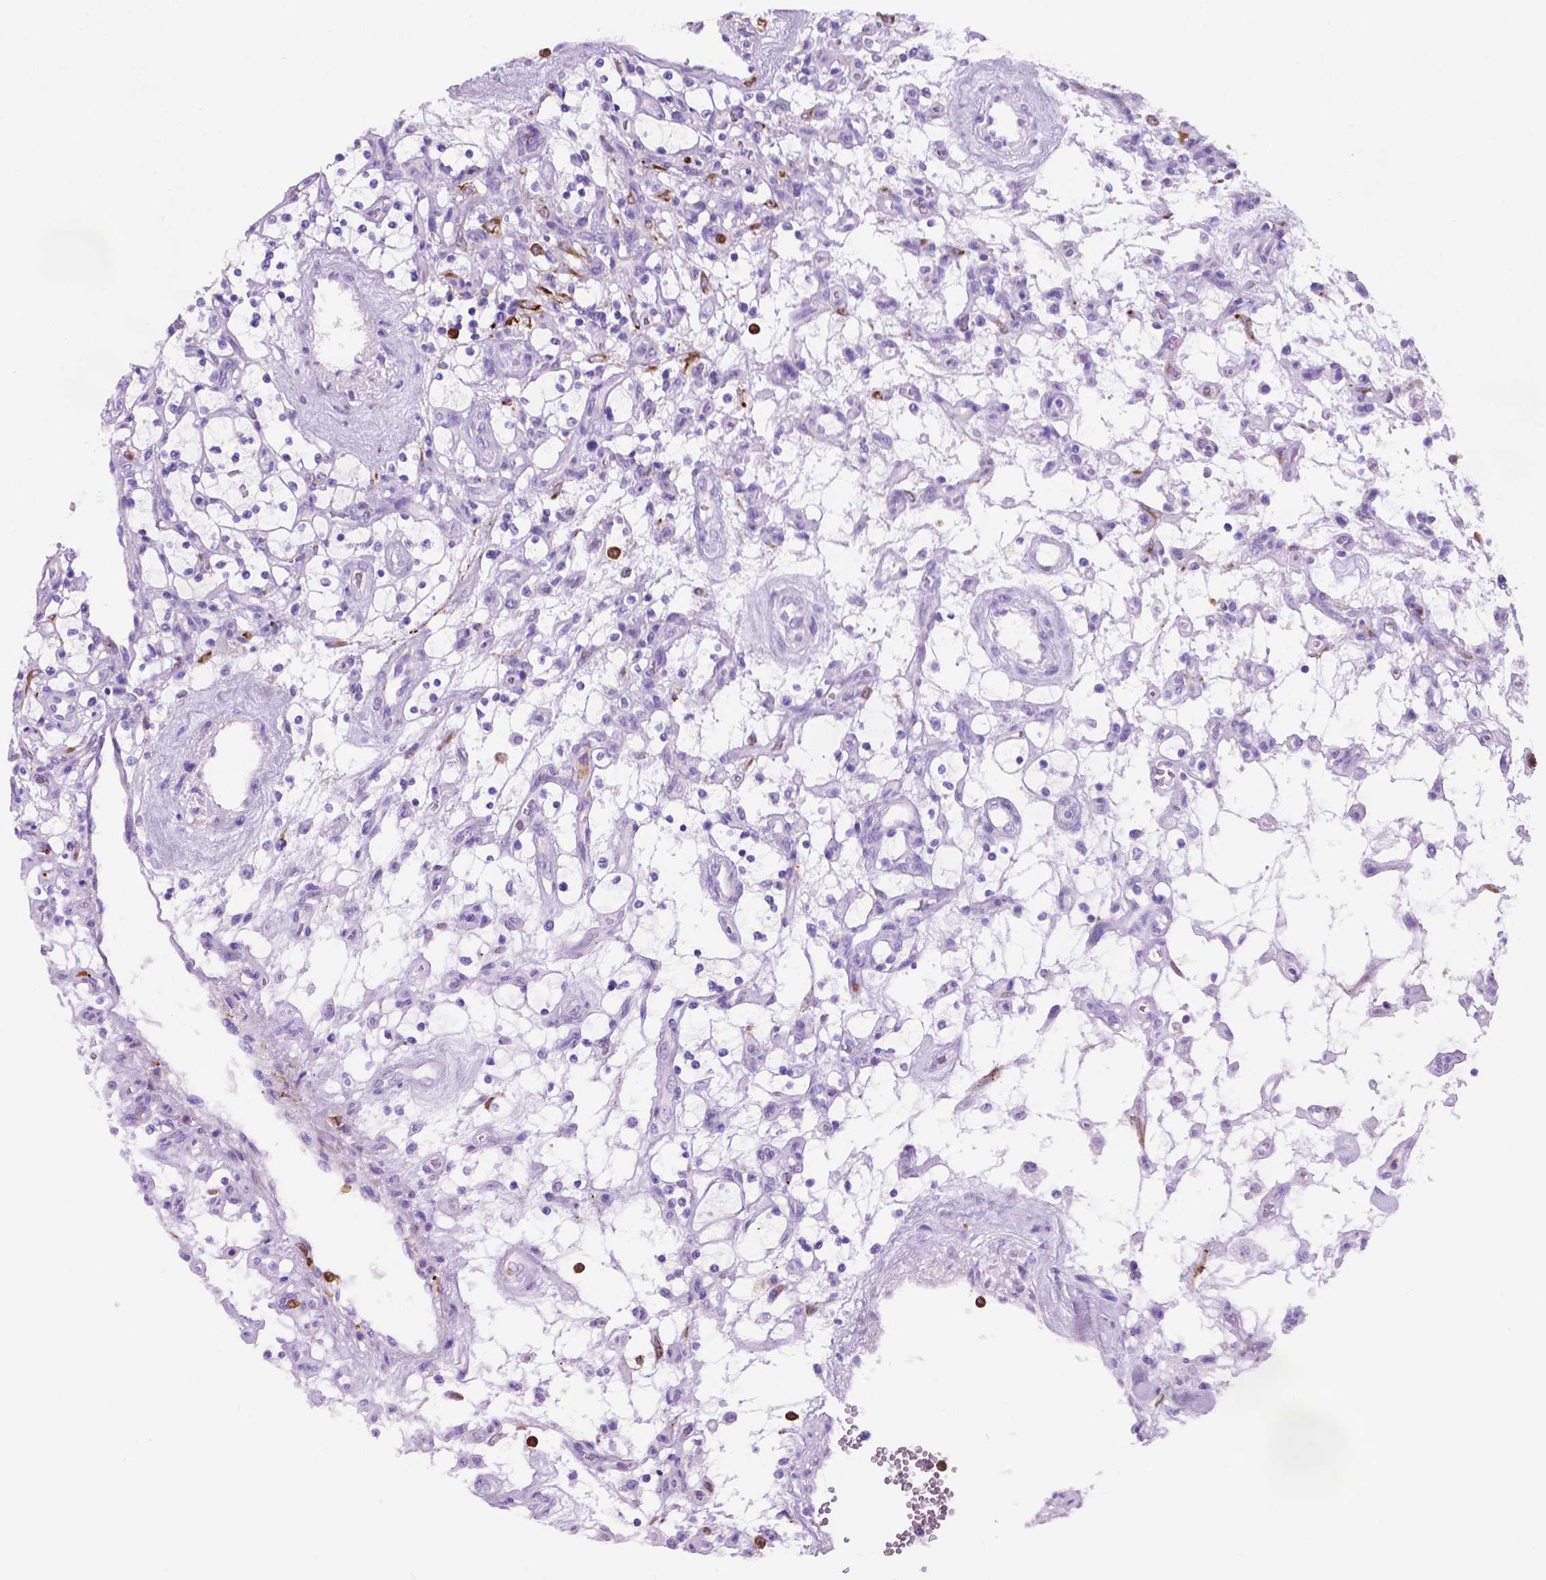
{"staining": {"intensity": "negative", "quantity": "none", "location": "none"}, "tissue": "renal cancer", "cell_type": "Tumor cells", "image_type": "cancer", "snomed": [{"axis": "morphology", "description": "Adenocarcinoma, NOS"}, {"axis": "topography", "description": "Kidney"}], "caption": "IHC of human adenocarcinoma (renal) reveals no staining in tumor cells.", "gene": "MACF1", "patient": {"sex": "female", "age": 69}}